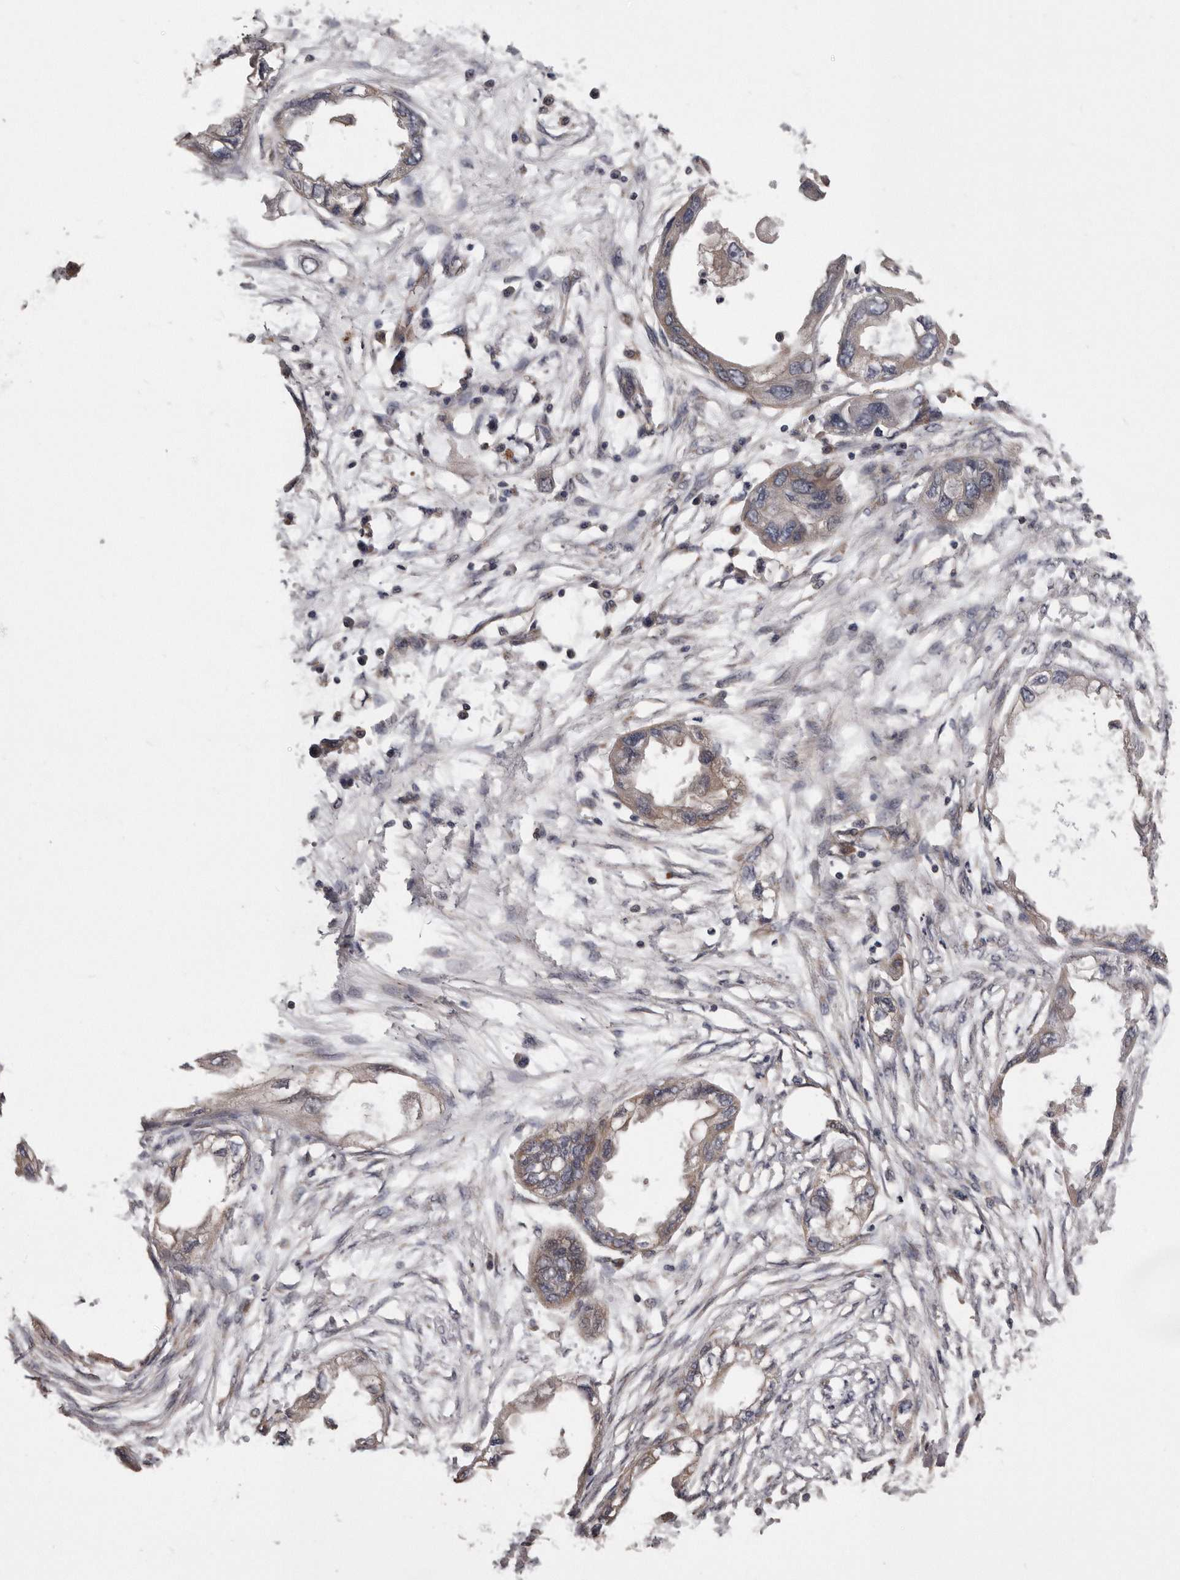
{"staining": {"intensity": "moderate", "quantity": "25%-75%", "location": "cytoplasmic/membranous"}, "tissue": "endometrial cancer", "cell_type": "Tumor cells", "image_type": "cancer", "snomed": [{"axis": "morphology", "description": "Adenocarcinoma, NOS"}, {"axis": "morphology", "description": "Adenocarcinoma, metastatic, NOS"}, {"axis": "topography", "description": "Adipose tissue"}, {"axis": "topography", "description": "Endometrium"}], "caption": "Endometrial metastatic adenocarcinoma stained for a protein (brown) reveals moderate cytoplasmic/membranous positive positivity in about 25%-75% of tumor cells.", "gene": "ARMCX1", "patient": {"sex": "female", "age": 67}}